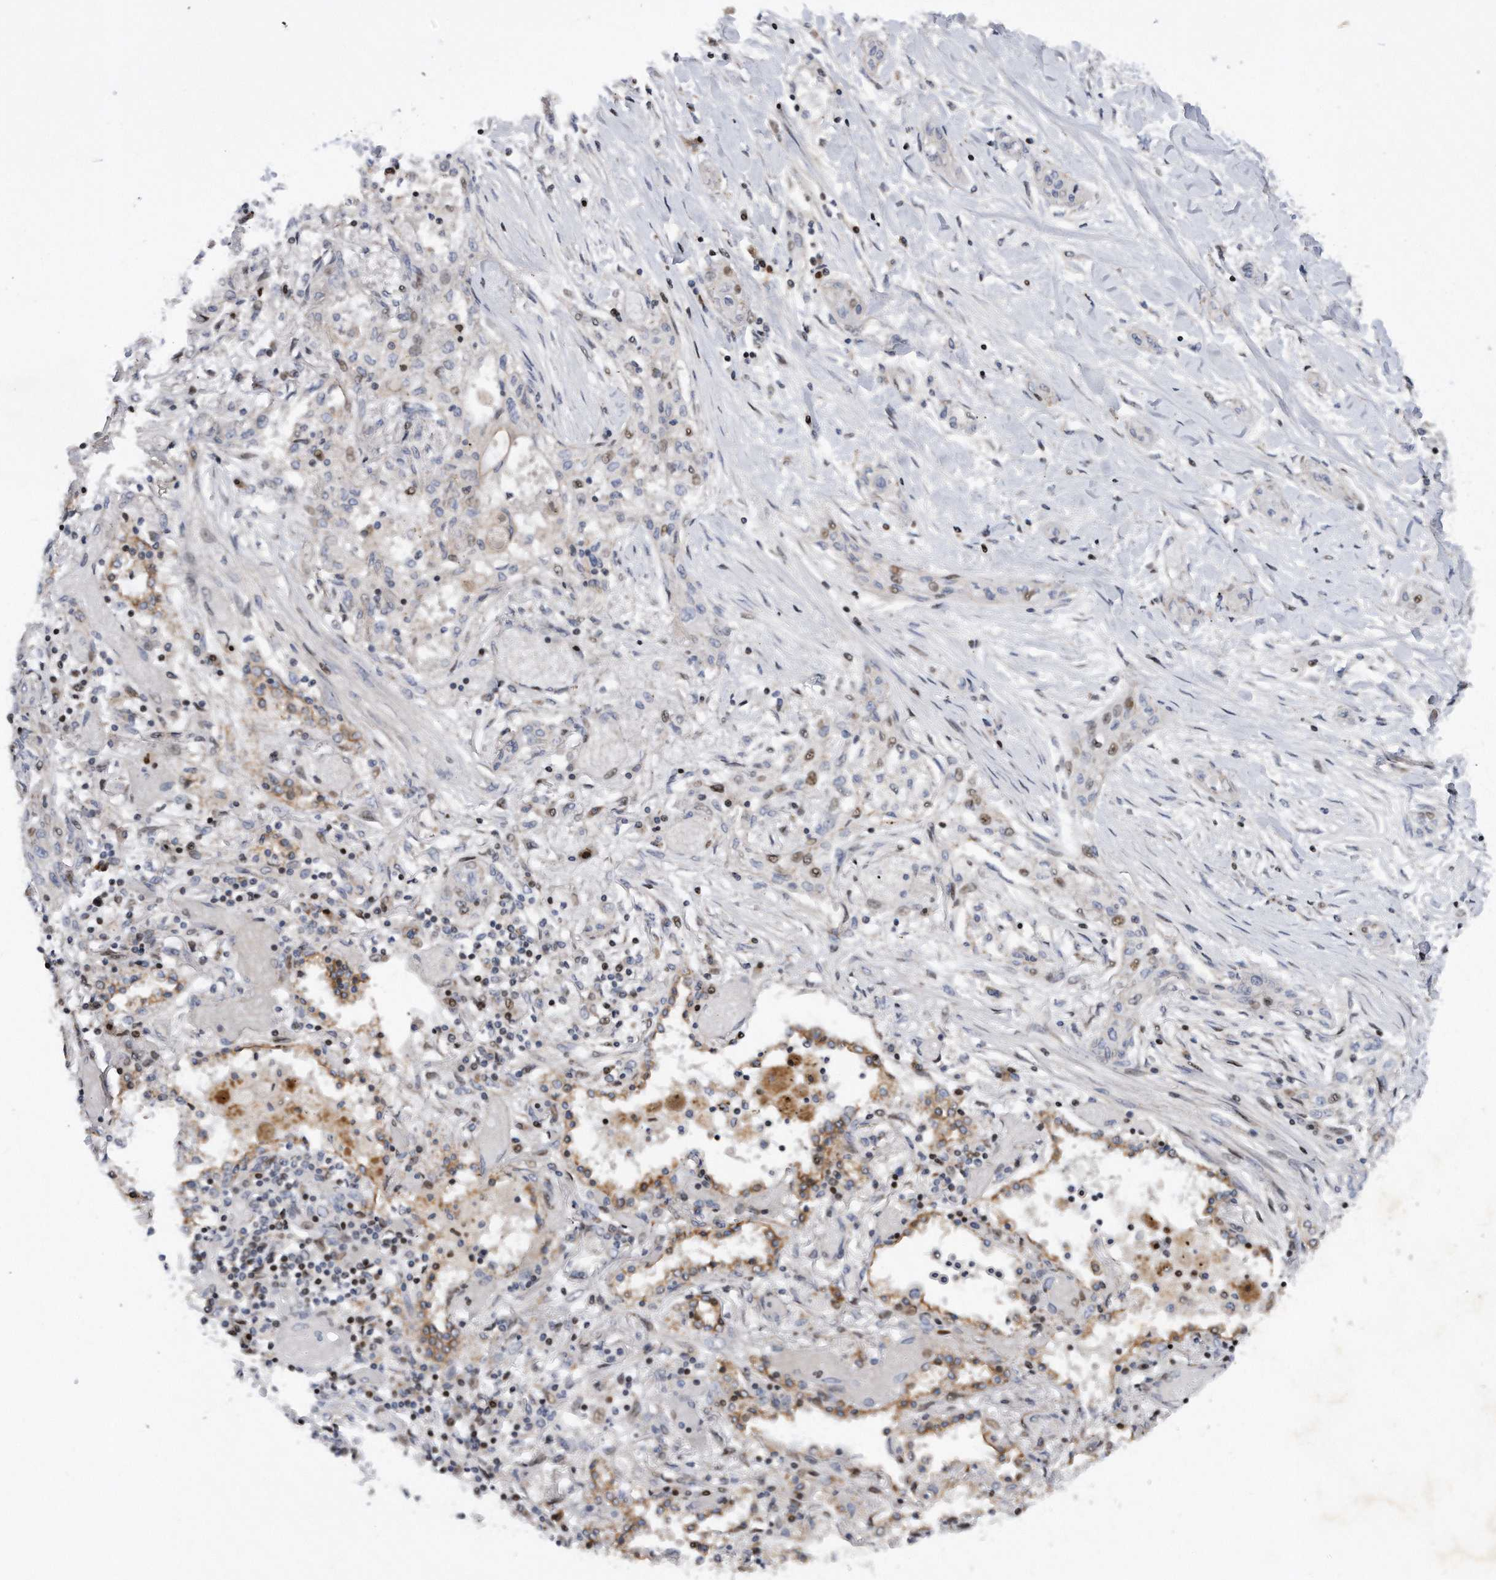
{"staining": {"intensity": "weak", "quantity": "<25%", "location": "nuclear"}, "tissue": "lung cancer", "cell_type": "Tumor cells", "image_type": "cancer", "snomed": [{"axis": "morphology", "description": "Squamous cell carcinoma, NOS"}, {"axis": "topography", "description": "Lung"}], "caption": "Immunohistochemistry (IHC) image of neoplastic tissue: lung cancer (squamous cell carcinoma) stained with DAB (3,3'-diaminobenzidine) exhibits no significant protein expression in tumor cells.", "gene": "CDH12", "patient": {"sex": "female", "age": 47}}